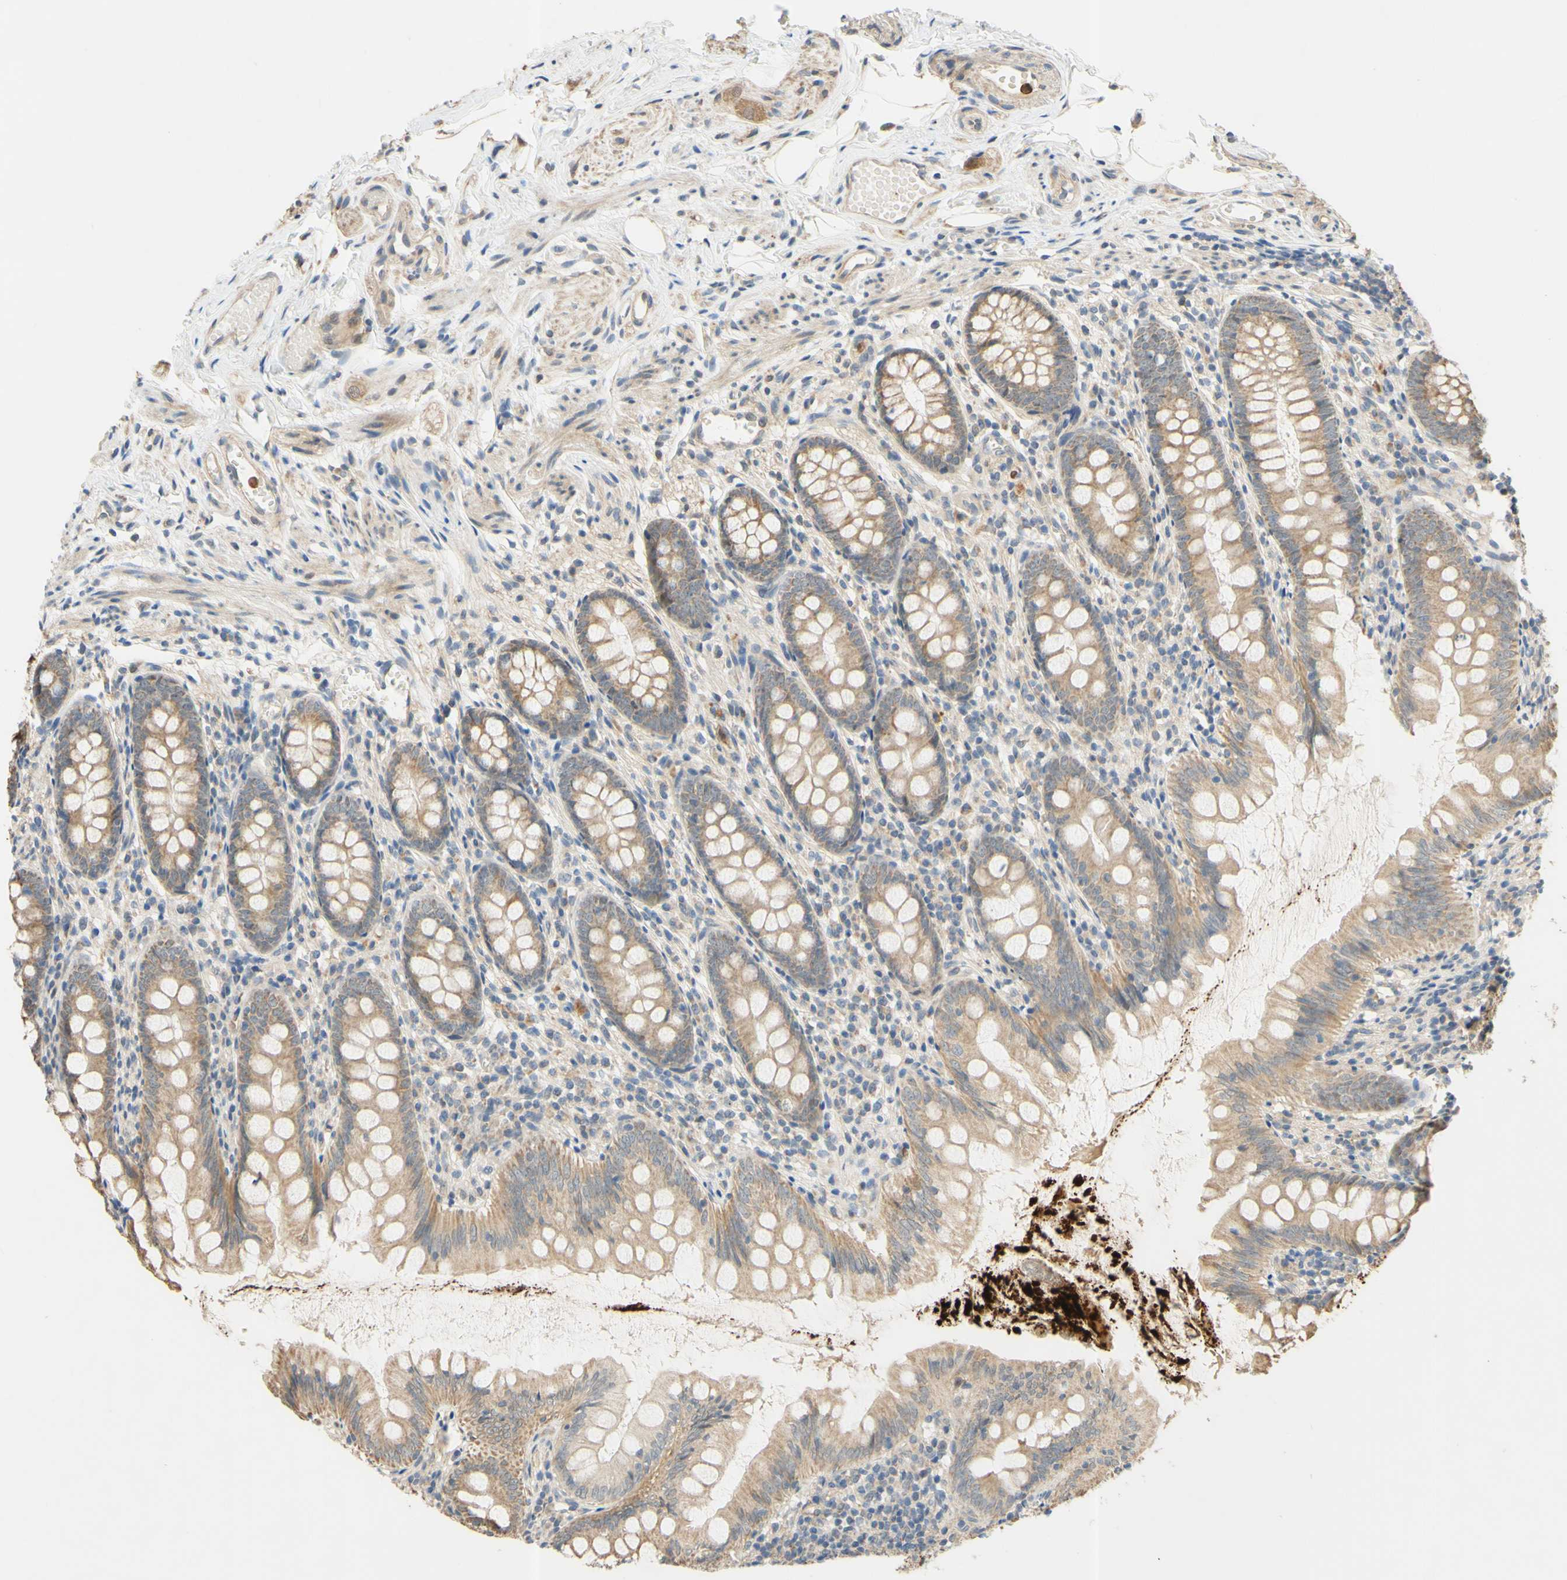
{"staining": {"intensity": "moderate", "quantity": "25%-75%", "location": "cytoplasmic/membranous"}, "tissue": "appendix", "cell_type": "Glandular cells", "image_type": "normal", "snomed": [{"axis": "morphology", "description": "Normal tissue, NOS"}, {"axis": "topography", "description": "Appendix"}], "caption": "High-magnification brightfield microscopy of benign appendix stained with DAB (brown) and counterstained with hematoxylin (blue). glandular cells exhibit moderate cytoplasmic/membranous expression is present in about25%-75% of cells.", "gene": "GATA1", "patient": {"sex": "female", "age": 77}}